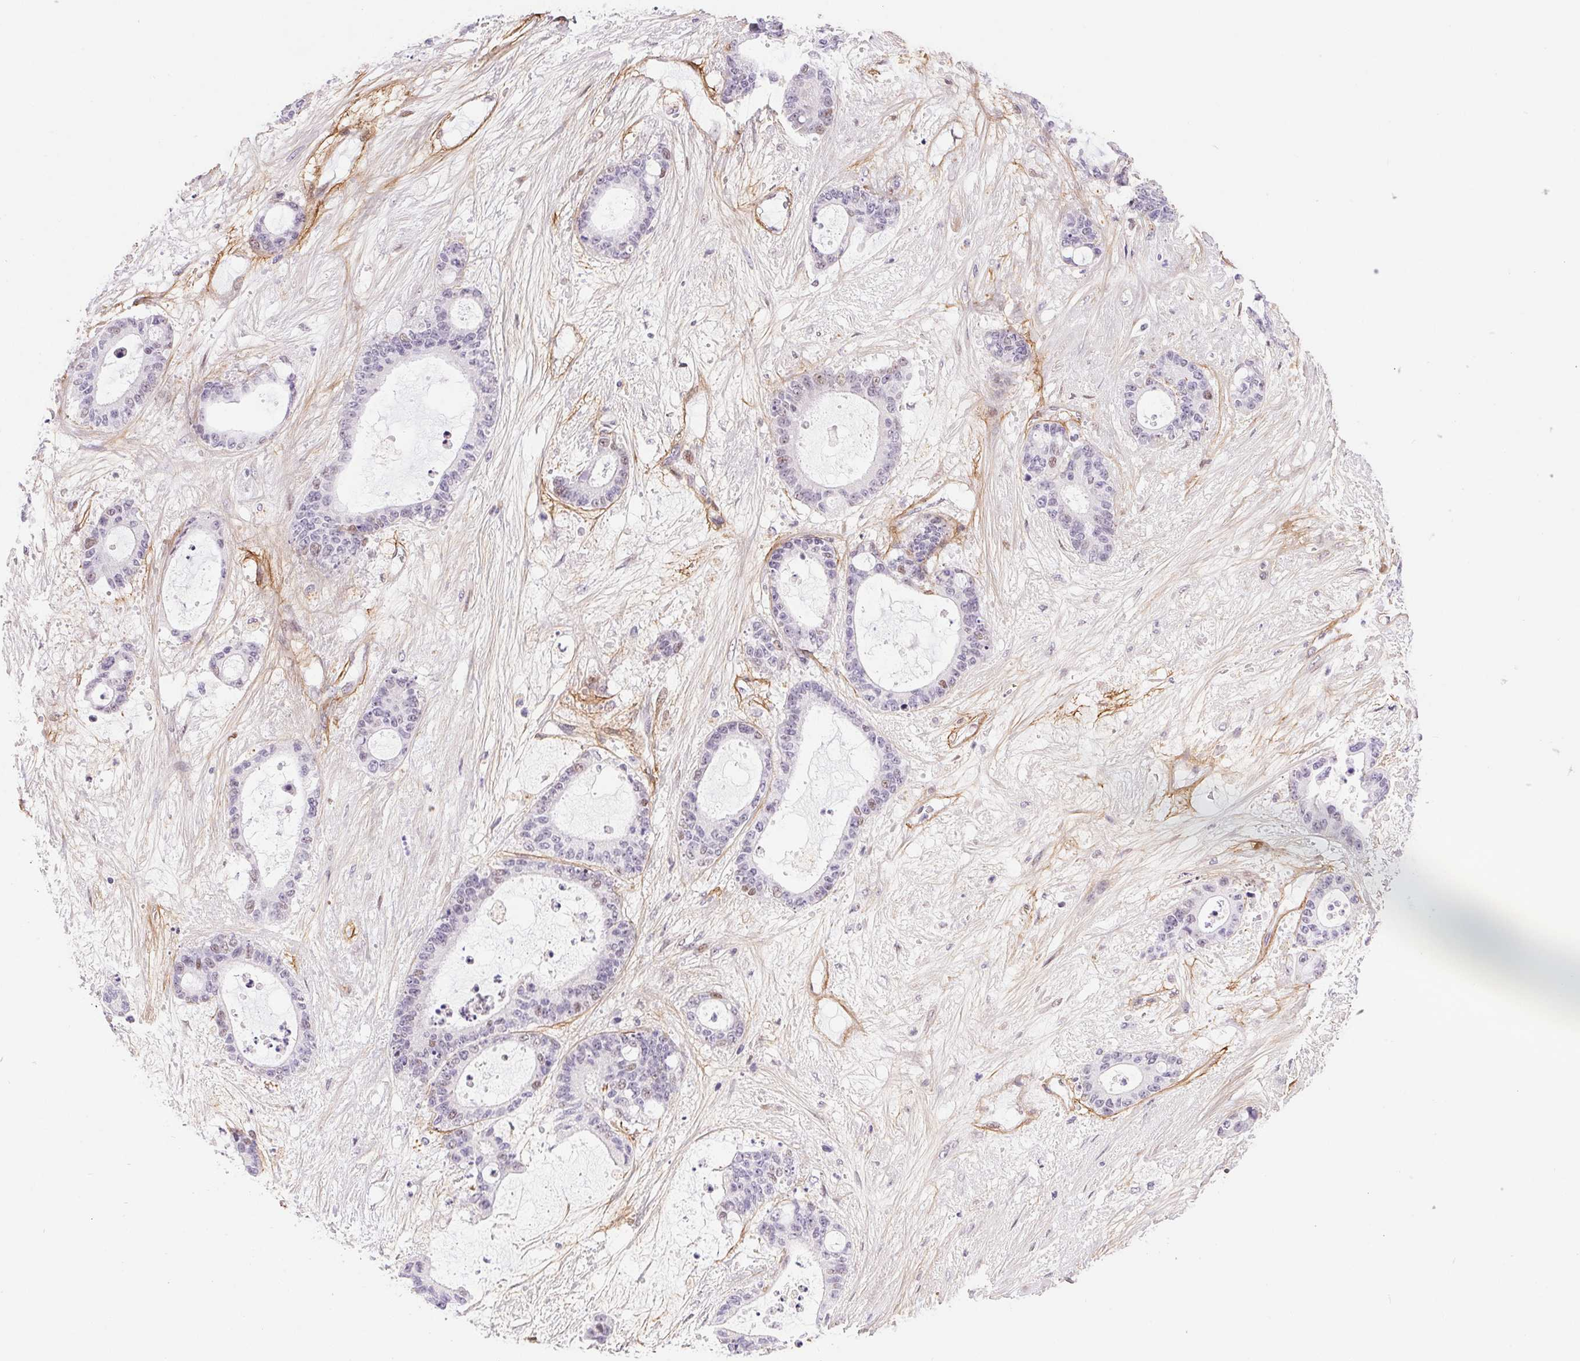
{"staining": {"intensity": "weak", "quantity": "<25%", "location": "nuclear"}, "tissue": "liver cancer", "cell_type": "Tumor cells", "image_type": "cancer", "snomed": [{"axis": "morphology", "description": "Normal tissue, NOS"}, {"axis": "morphology", "description": "Cholangiocarcinoma"}, {"axis": "topography", "description": "Liver"}, {"axis": "topography", "description": "Peripheral nerve tissue"}], "caption": "A high-resolution image shows IHC staining of cholangiocarcinoma (liver), which displays no significant positivity in tumor cells.", "gene": "PDZD2", "patient": {"sex": "female", "age": 73}}